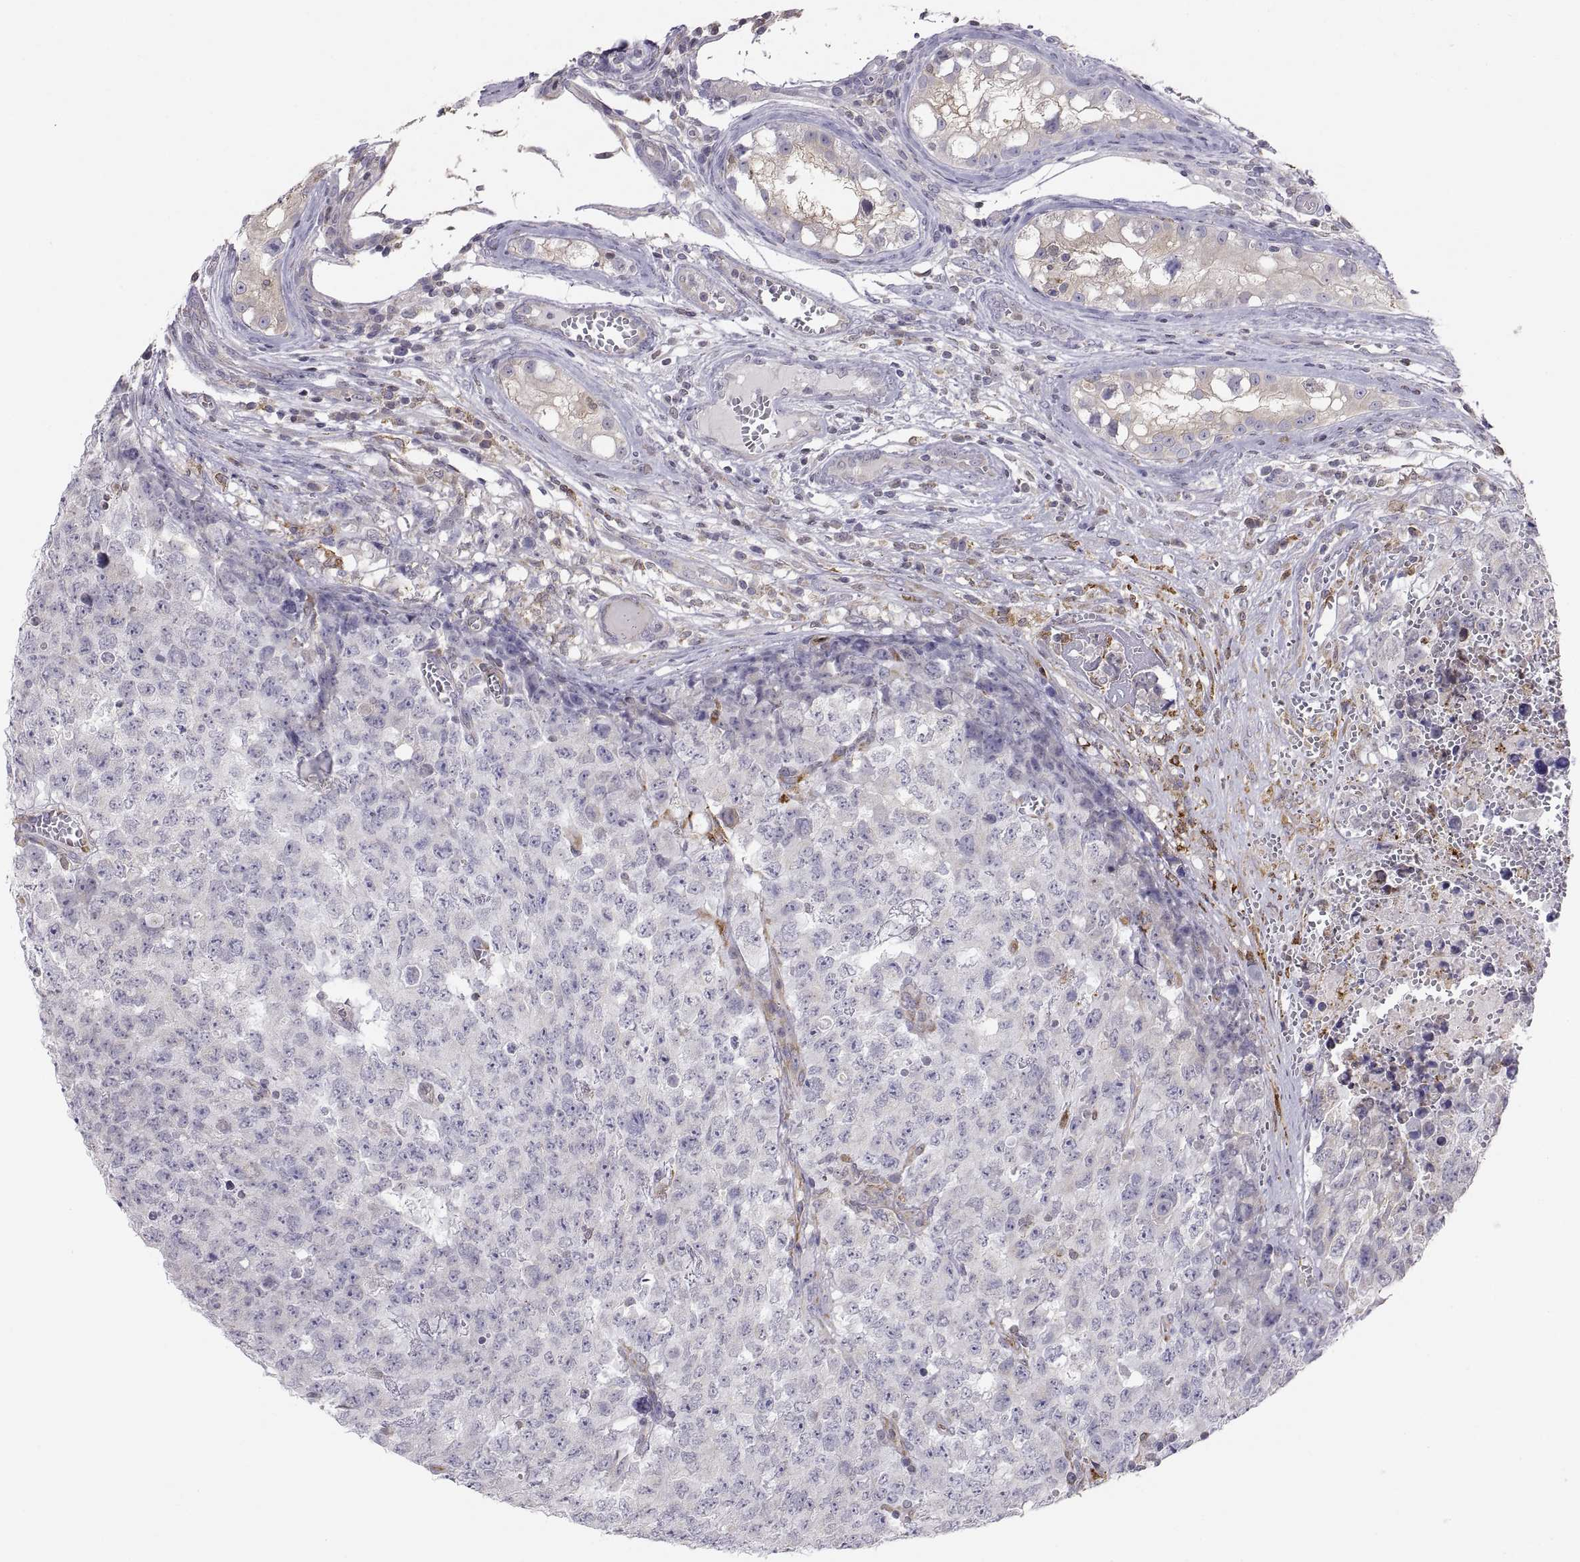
{"staining": {"intensity": "negative", "quantity": "none", "location": "none"}, "tissue": "testis cancer", "cell_type": "Tumor cells", "image_type": "cancer", "snomed": [{"axis": "morphology", "description": "Carcinoma, Embryonal, NOS"}, {"axis": "topography", "description": "Testis"}], "caption": "There is no significant expression in tumor cells of testis cancer (embryonal carcinoma). (DAB (3,3'-diaminobenzidine) IHC with hematoxylin counter stain).", "gene": "ERO1A", "patient": {"sex": "male", "age": 23}}